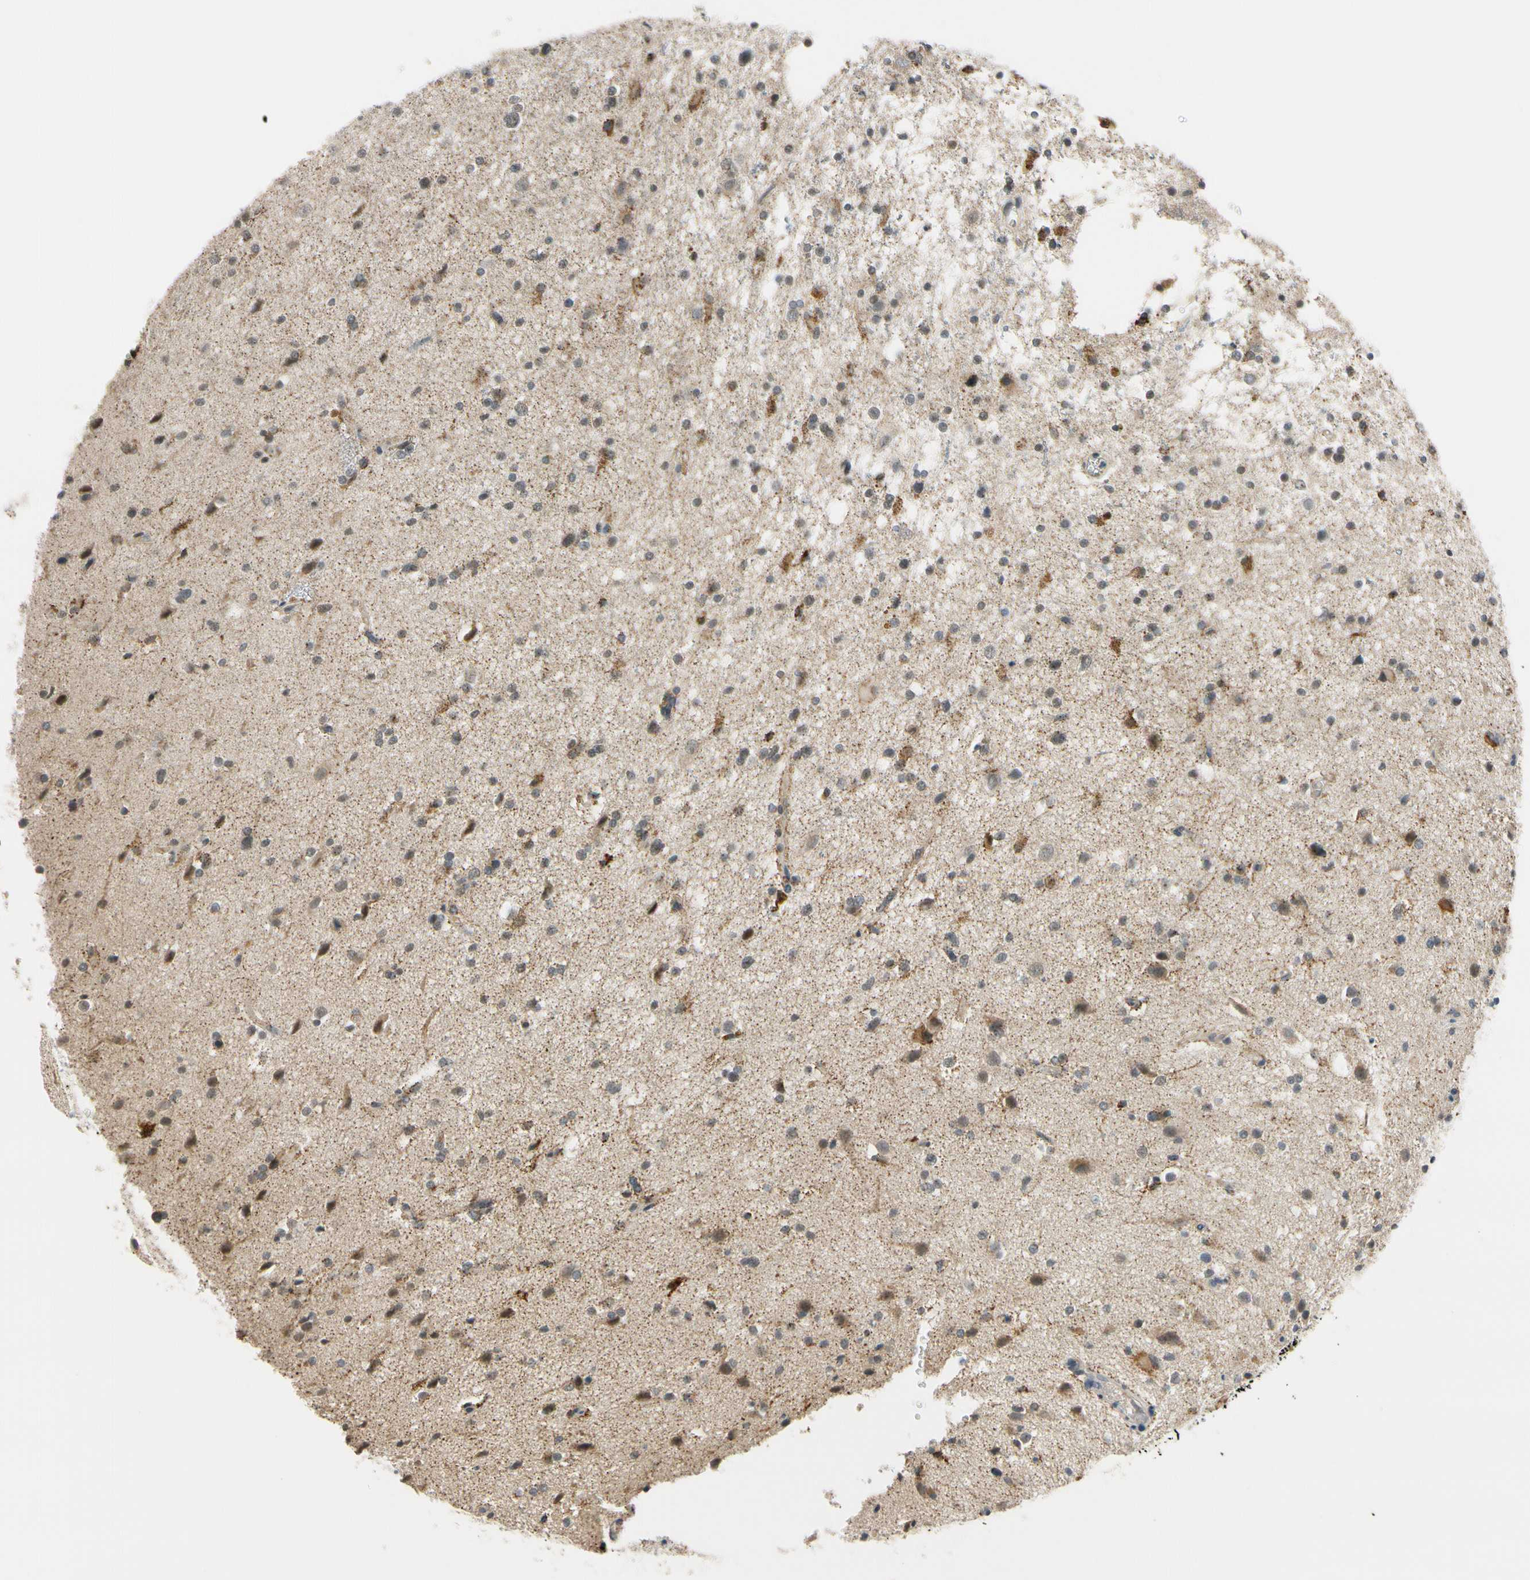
{"staining": {"intensity": "moderate", "quantity": "<25%", "location": "cytoplasmic/membranous"}, "tissue": "glioma", "cell_type": "Tumor cells", "image_type": "cancer", "snomed": [{"axis": "morphology", "description": "Glioma, malignant, High grade"}, {"axis": "topography", "description": "Brain"}], "caption": "Tumor cells exhibit low levels of moderate cytoplasmic/membranous positivity in approximately <25% of cells in human glioma. (Stains: DAB (3,3'-diaminobenzidine) in brown, nuclei in blue, Microscopy: brightfield microscopy at high magnification).", "gene": "TAF12", "patient": {"sex": "male", "age": 33}}